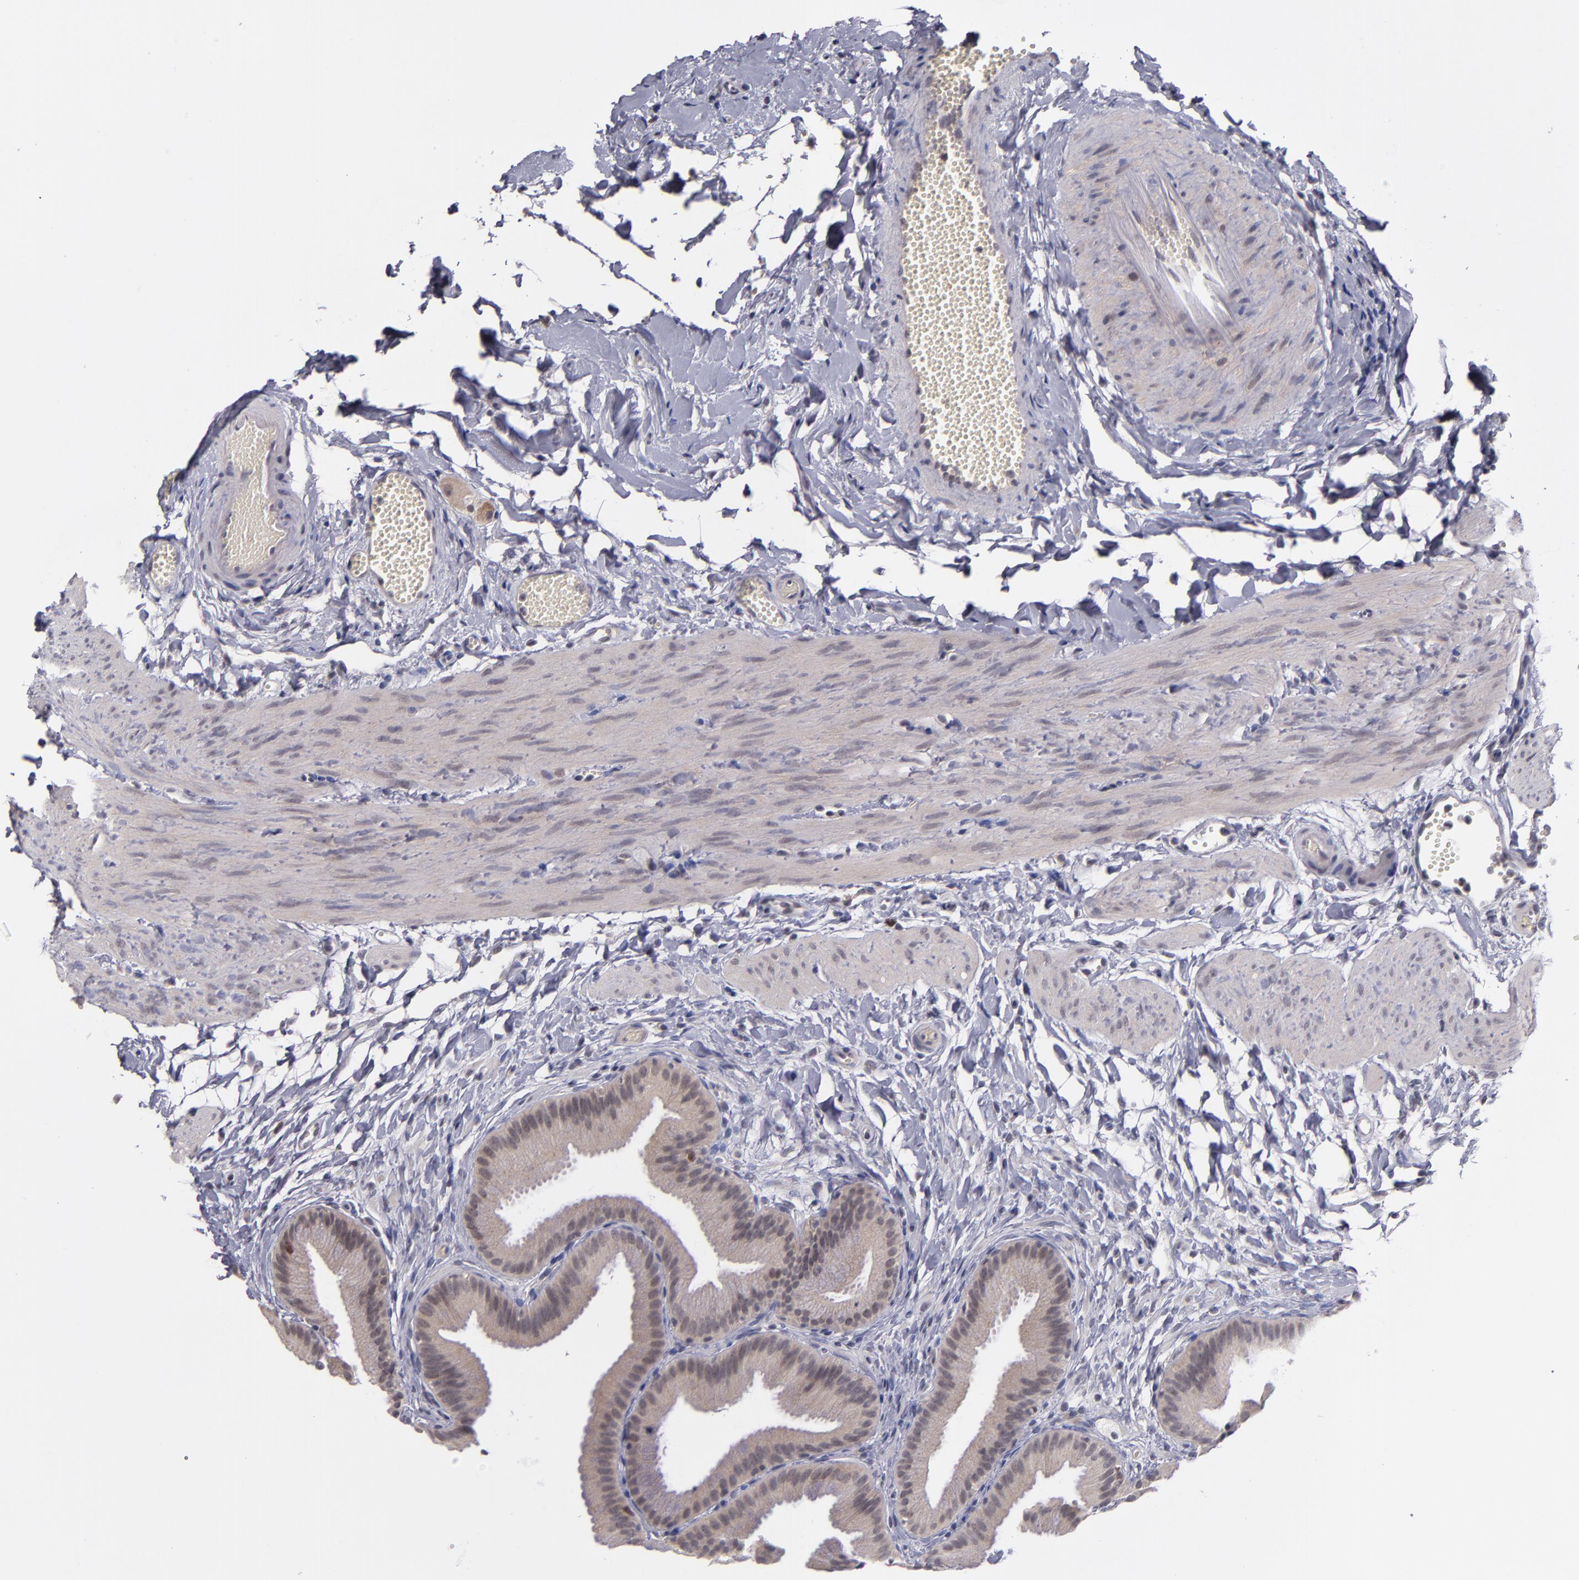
{"staining": {"intensity": "weak", "quantity": ">75%", "location": "cytoplasmic/membranous"}, "tissue": "gallbladder", "cell_type": "Glandular cells", "image_type": "normal", "snomed": [{"axis": "morphology", "description": "Normal tissue, NOS"}, {"axis": "topography", "description": "Gallbladder"}], "caption": "High-power microscopy captured an immunohistochemistry (IHC) image of unremarkable gallbladder, revealing weak cytoplasmic/membranous expression in approximately >75% of glandular cells.", "gene": "CDC7", "patient": {"sex": "female", "age": 63}}